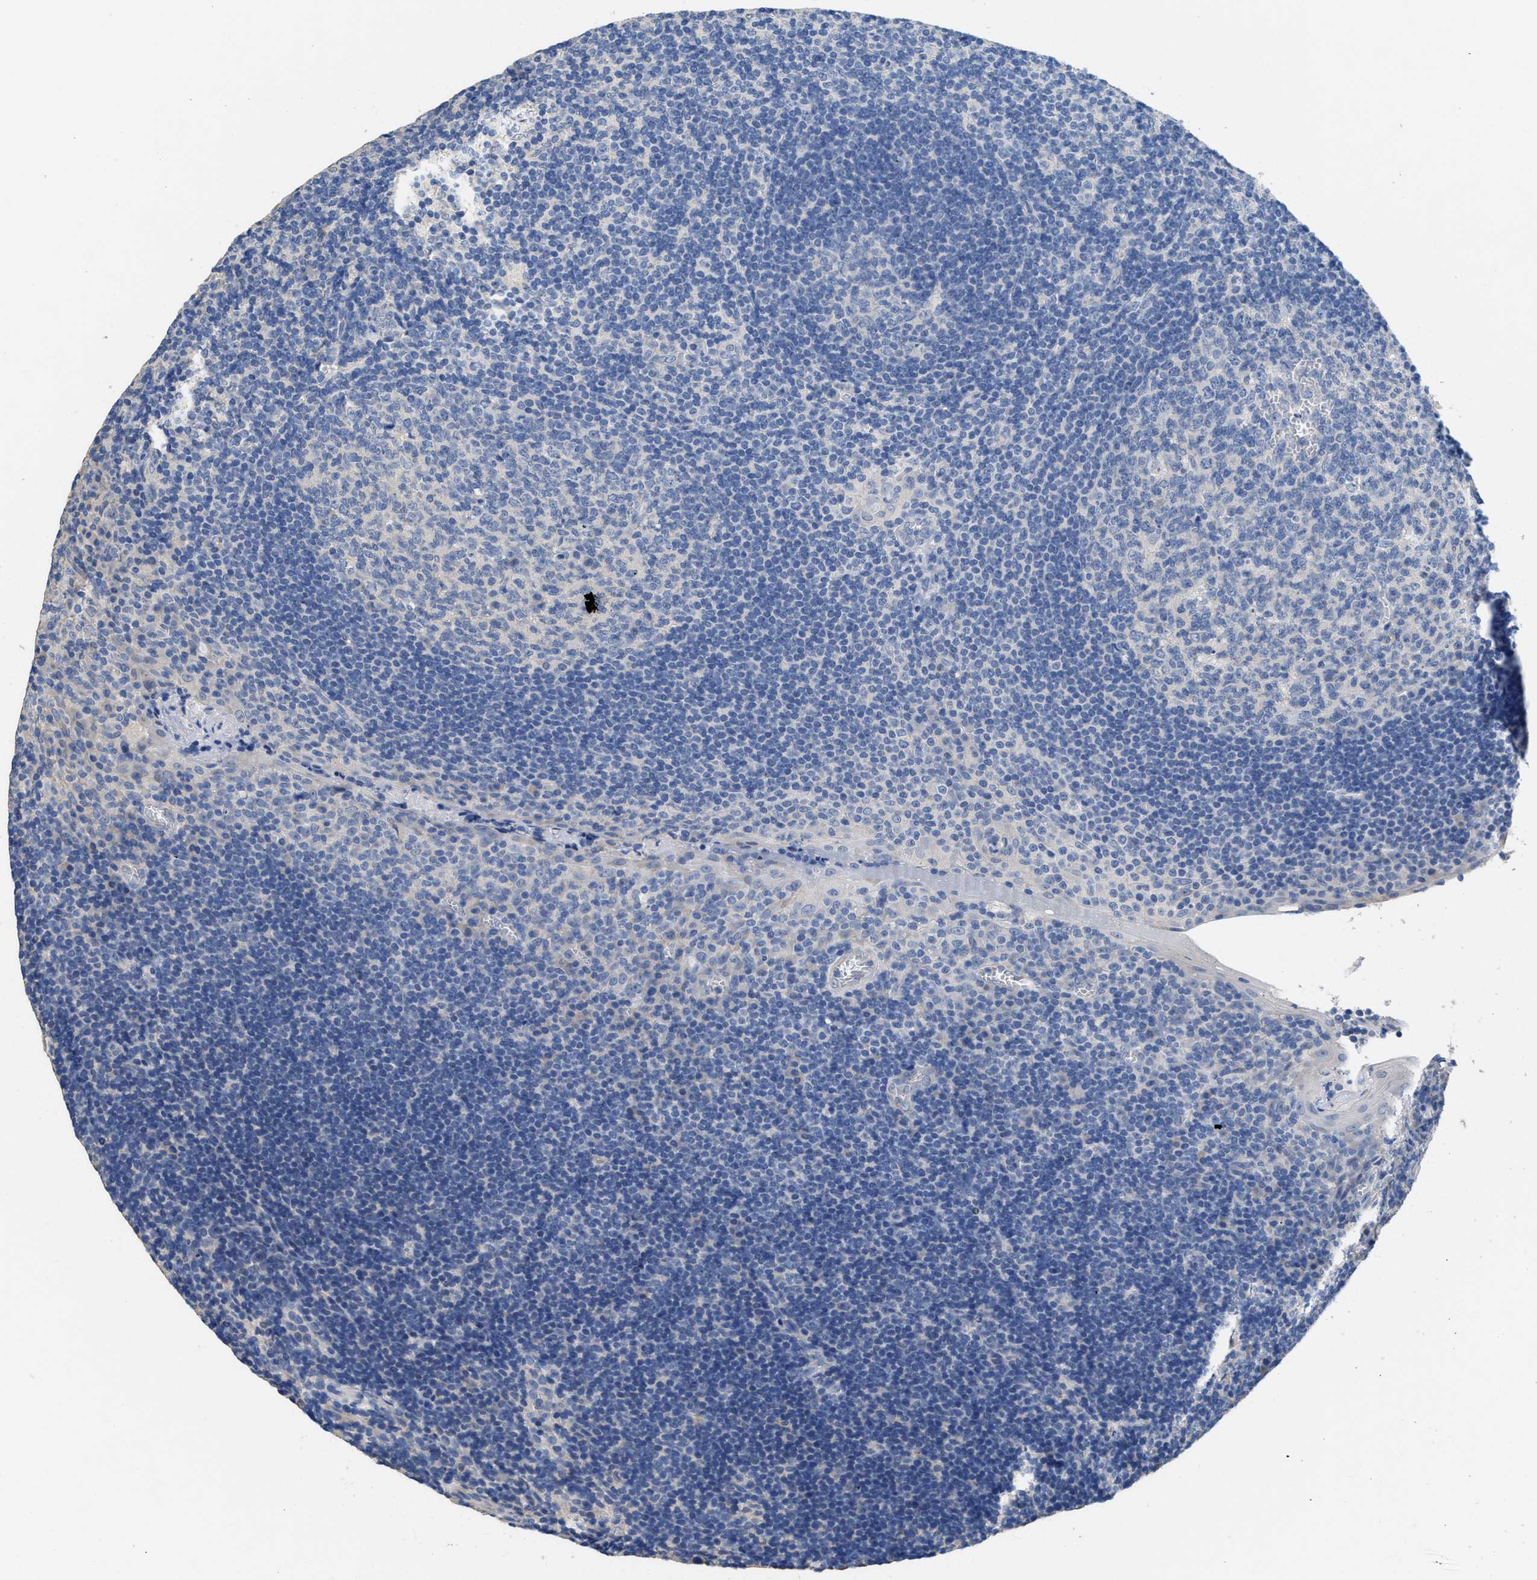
{"staining": {"intensity": "negative", "quantity": "none", "location": "none"}, "tissue": "tonsil", "cell_type": "Germinal center cells", "image_type": "normal", "snomed": [{"axis": "morphology", "description": "Normal tissue, NOS"}, {"axis": "topography", "description": "Tonsil"}], "caption": "There is no significant positivity in germinal center cells of tonsil. Brightfield microscopy of IHC stained with DAB (3,3'-diaminobenzidine) (brown) and hematoxylin (blue), captured at high magnification.", "gene": "CA9", "patient": {"sex": "male", "age": 37}}